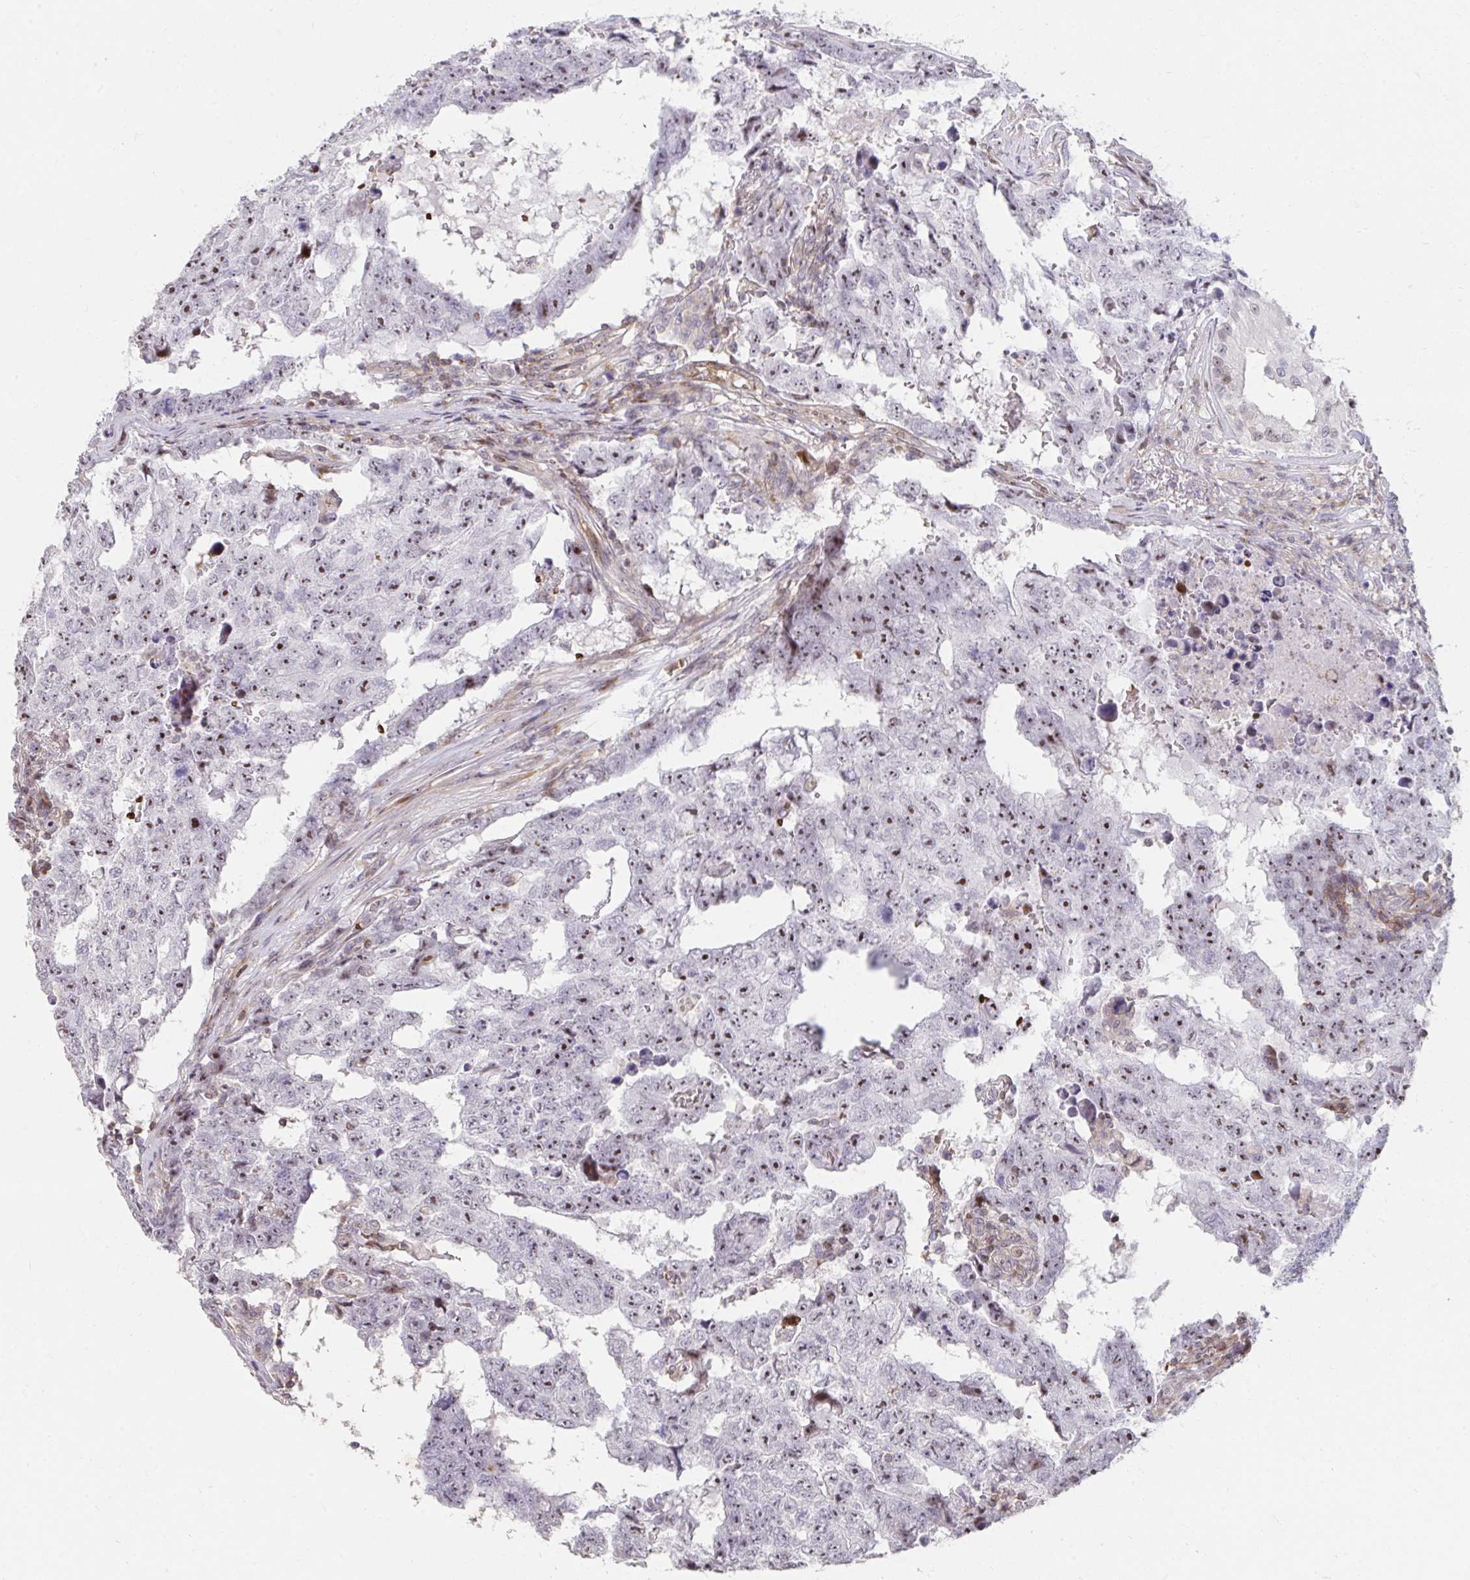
{"staining": {"intensity": "moderate", "quantity": ">75%", "location": "nuclear"}, "tissue": "testis cancer", "cell_type": "Tumor cells", "image_type": "cancer", "snomed": [{"axis": "morphology", "description": "Carcinoma, Embryonal, NOS"}, {"axis": "topography", "description": "Testis"}], "caption": "Approximately >75% of tumor cells in human embryonal carcinoma (testis) reveal moderate nuclear protein expression as visualized by brown immunohistochemical staining.", "gene": "FOXN3", "patient": {"sex": "male", "age": 25}}